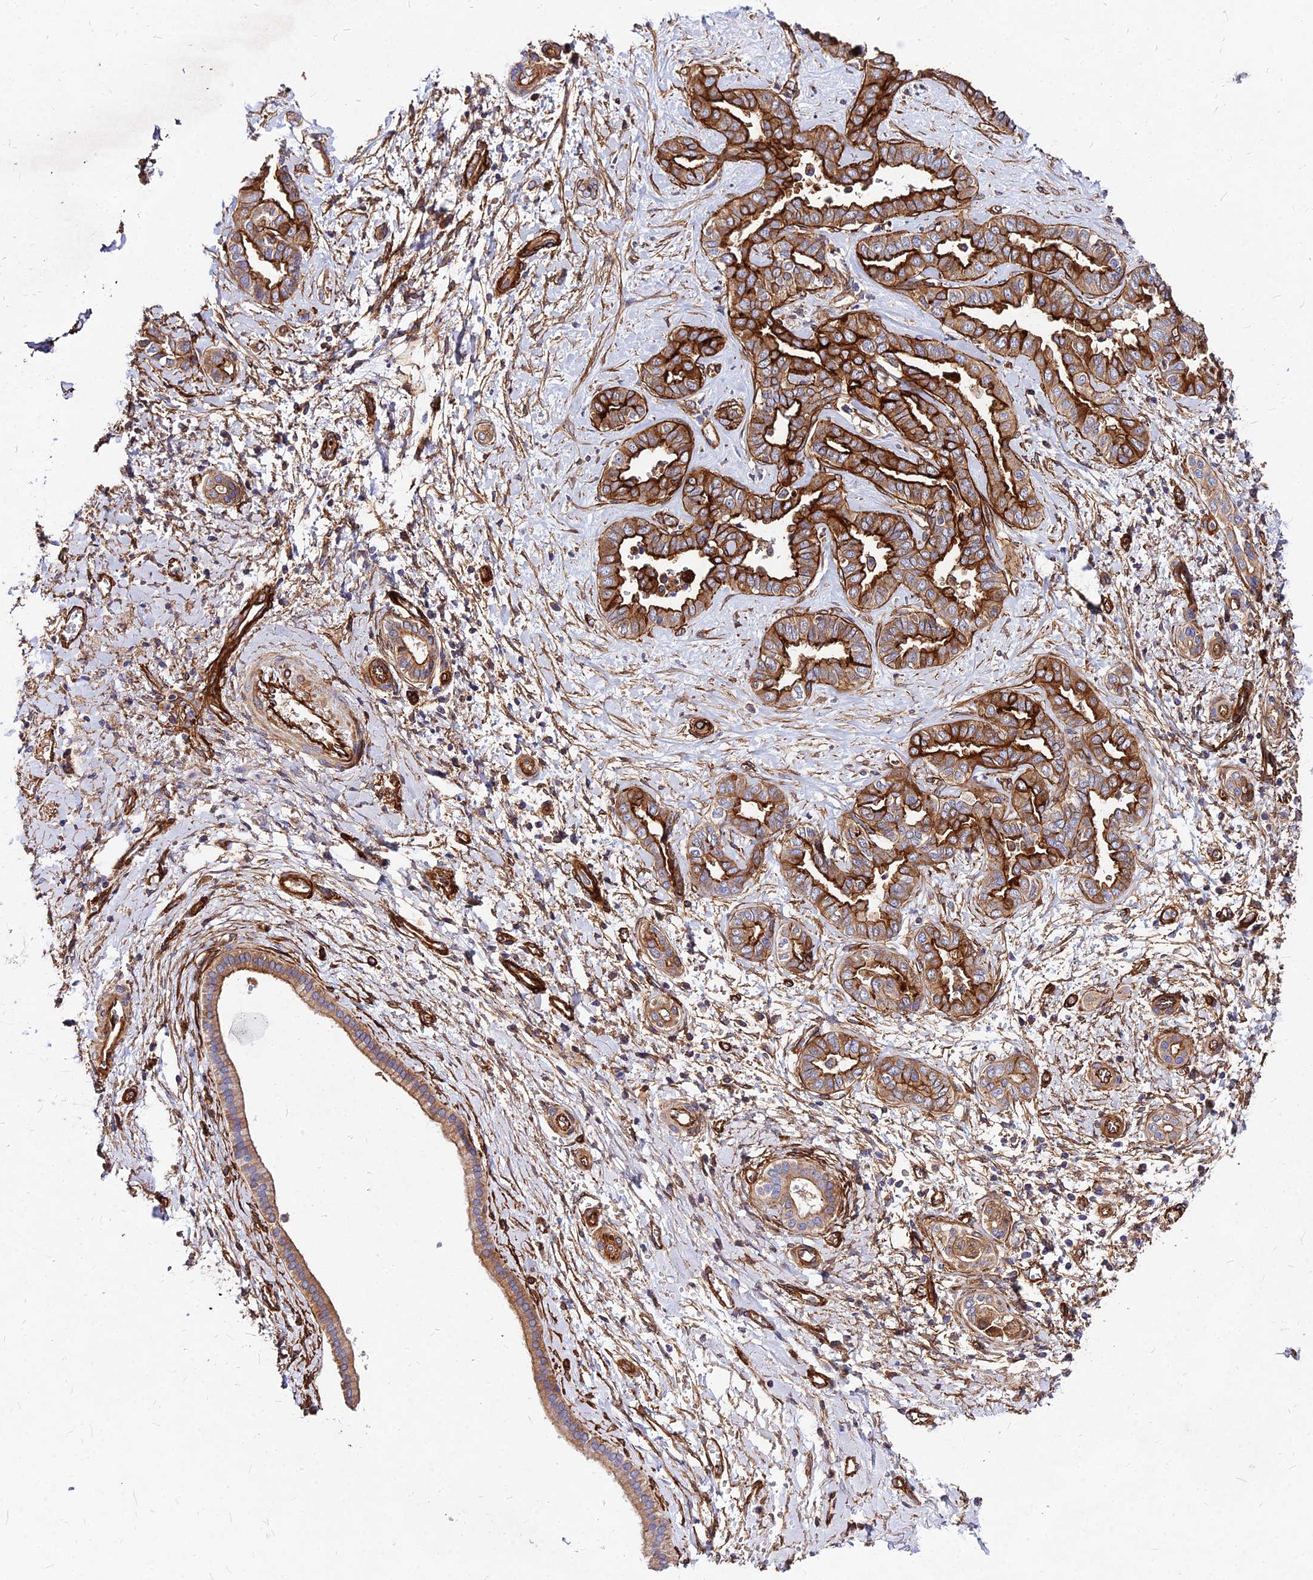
{"staining": {"intensity": "strong", "quantity": ">75%", "location": "cytoplasmic/membranous"}, "tissue": "liver cancer", "cell_type": "Tumor cells", "image_type": "cancer", "snomed": [{"axis": "morphology", "description": "Cholangiocarcinoma"}, {"axis": "topography", "description": "Liver"}], "caption": "Protein expression analysis of human liver cholangiocarcinoma reveals strong cytoplasmic/membranous staining in about >75% of tumor cells.", "gene": "EFCC1", "patient": {"sex": "female", "age": 77}}